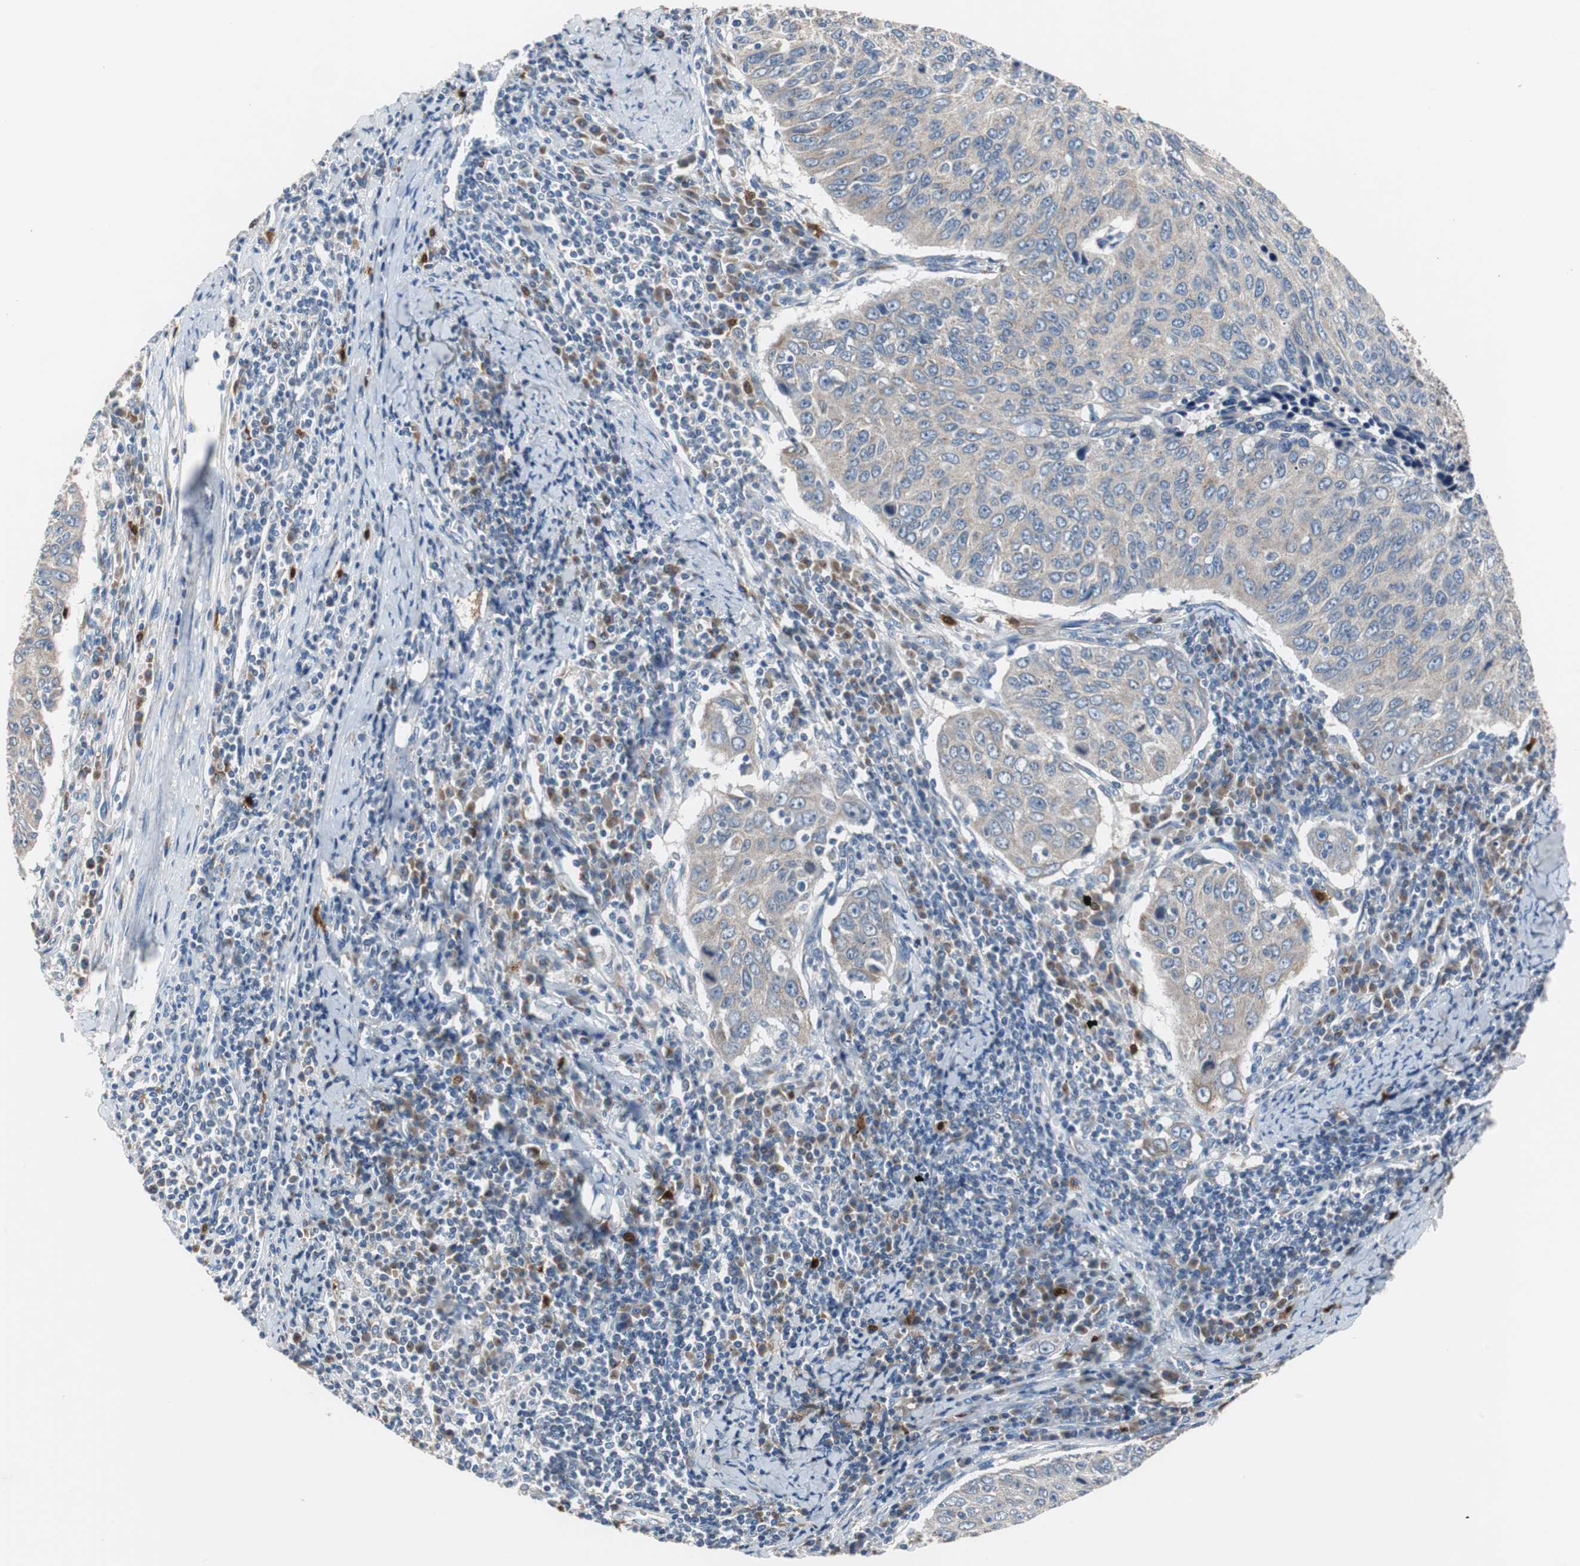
{"staining": {"intensity": "weak", "quantity": "25%-75%", "location": "cytoplasmic/membranous"}, "tissue": "cervical cancer", "cell_type": "Tumor cells", "image_type": "cancer", "snomed": [{"axis": "morphology", "description": "Squamous cell carcinoma, NOS"}, {"axis": "topography", "description": "Cervix"}], "caption": "There is low levels of weak cytoplasmic/membranous positivity in tumor cells of cervical cancer (squamous cell carcinoma), as demonstrated by immunohistochemical staining (brown color).", "gene": "CALB2", "patient": {"sex": "female", "age": 53}}